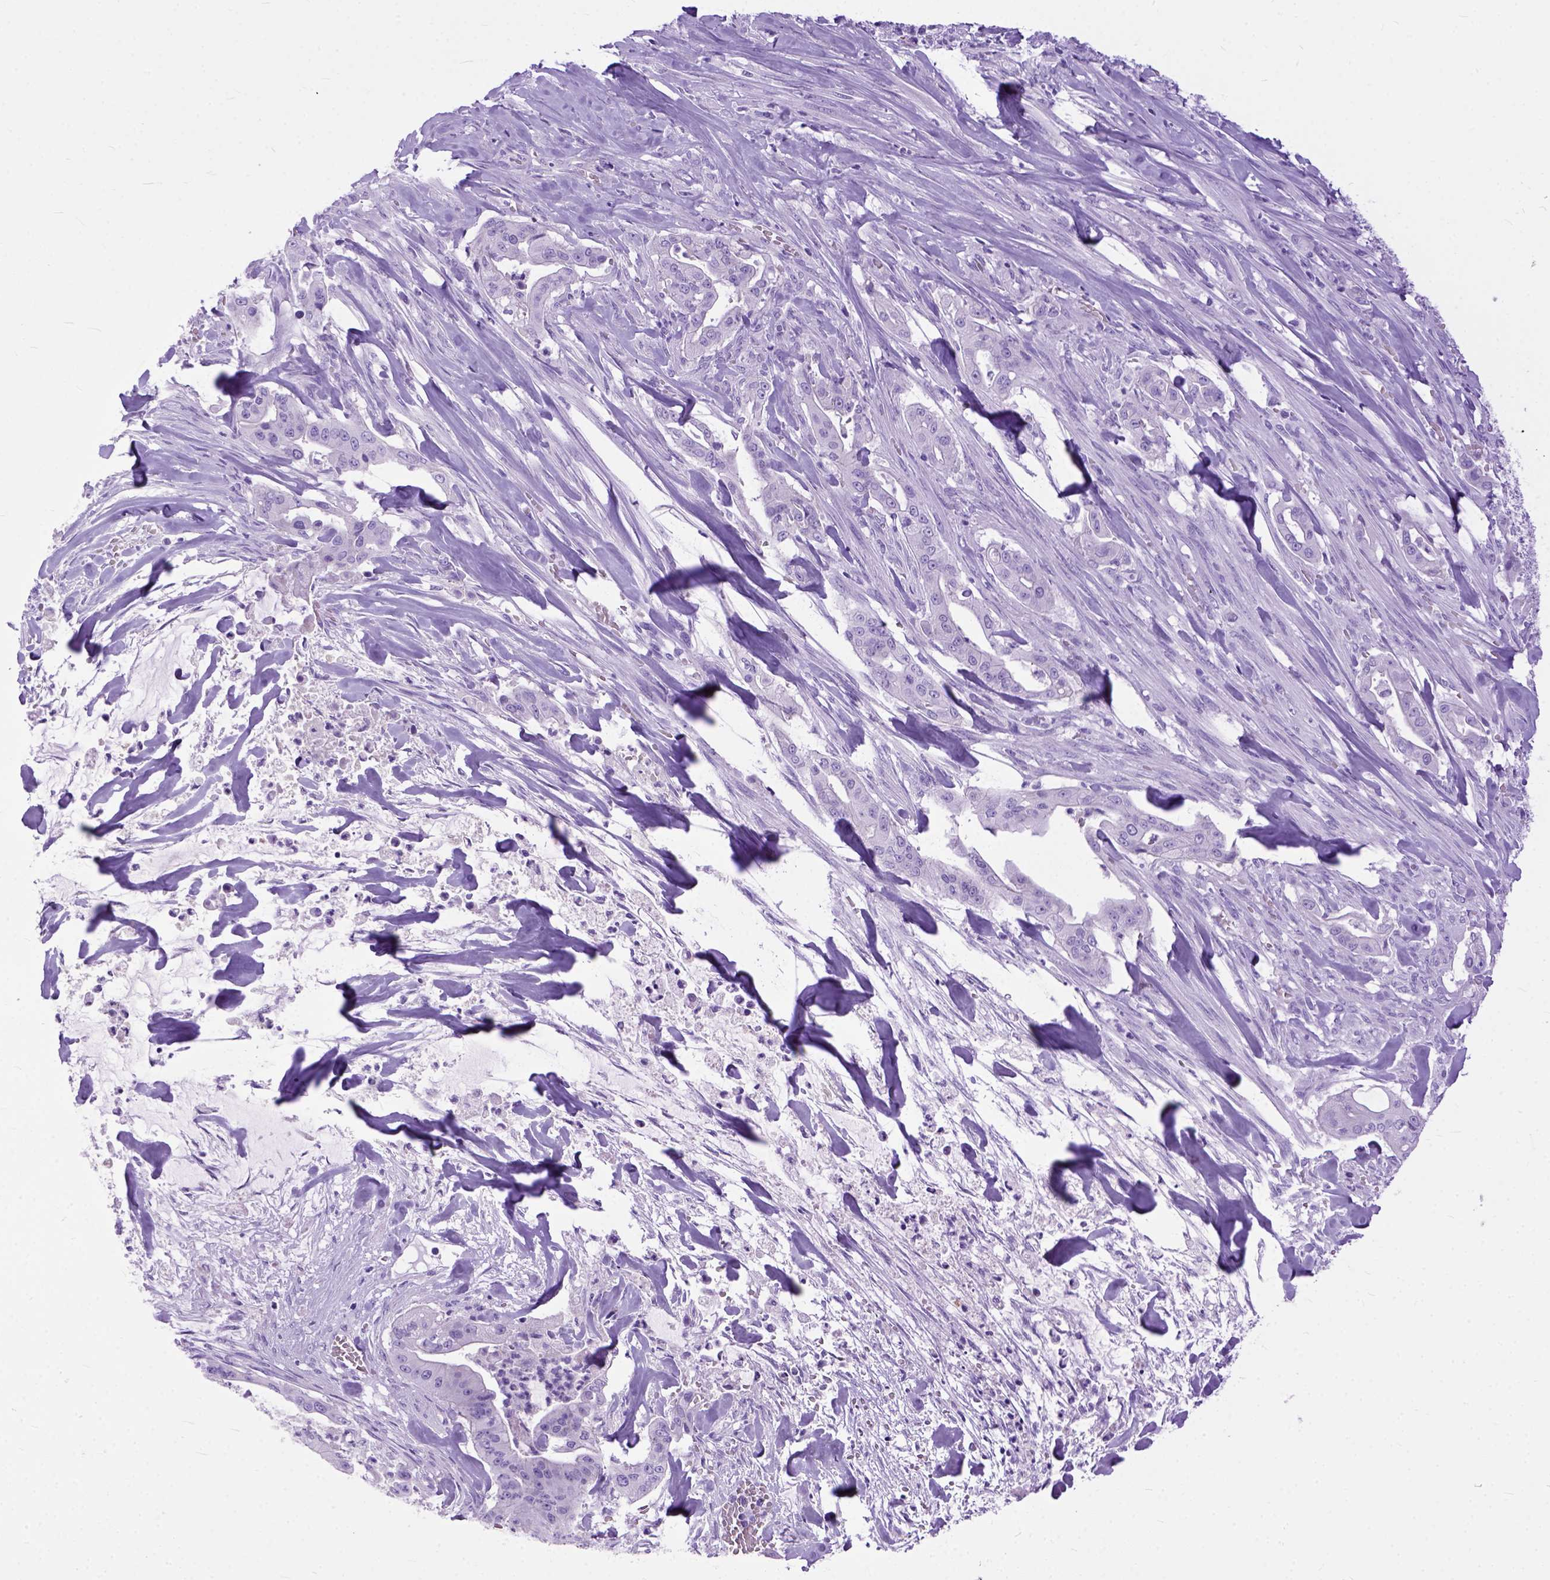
{"staining": {"intensity": "negative", "quantity": "none", "location": "none"}, "tissue": "pancreatic cancer", "cell_type": "Tumor cells", "image_type": "cancer", "snomed": [{"axis": "morphology", "description": "Normal tissue, NOS"}, {"axis": "morphology", "description": "Inflammation, NOS"}, {"axis": "morphology", "description": "Adenocarcinoma, NOS"}, {"axis": "topography", "description": "Pancreas"}], "caption": "There is no significant positivity in tumor cells of pancreatic cancer. The staining was performed using DAB to visualize the protein expression in brown, while the nuclei were stained in blue with hematoxylin (Magnification: 20x).", "gene": "GNGT1", "patient": {"sex": "male", "age": 57}}